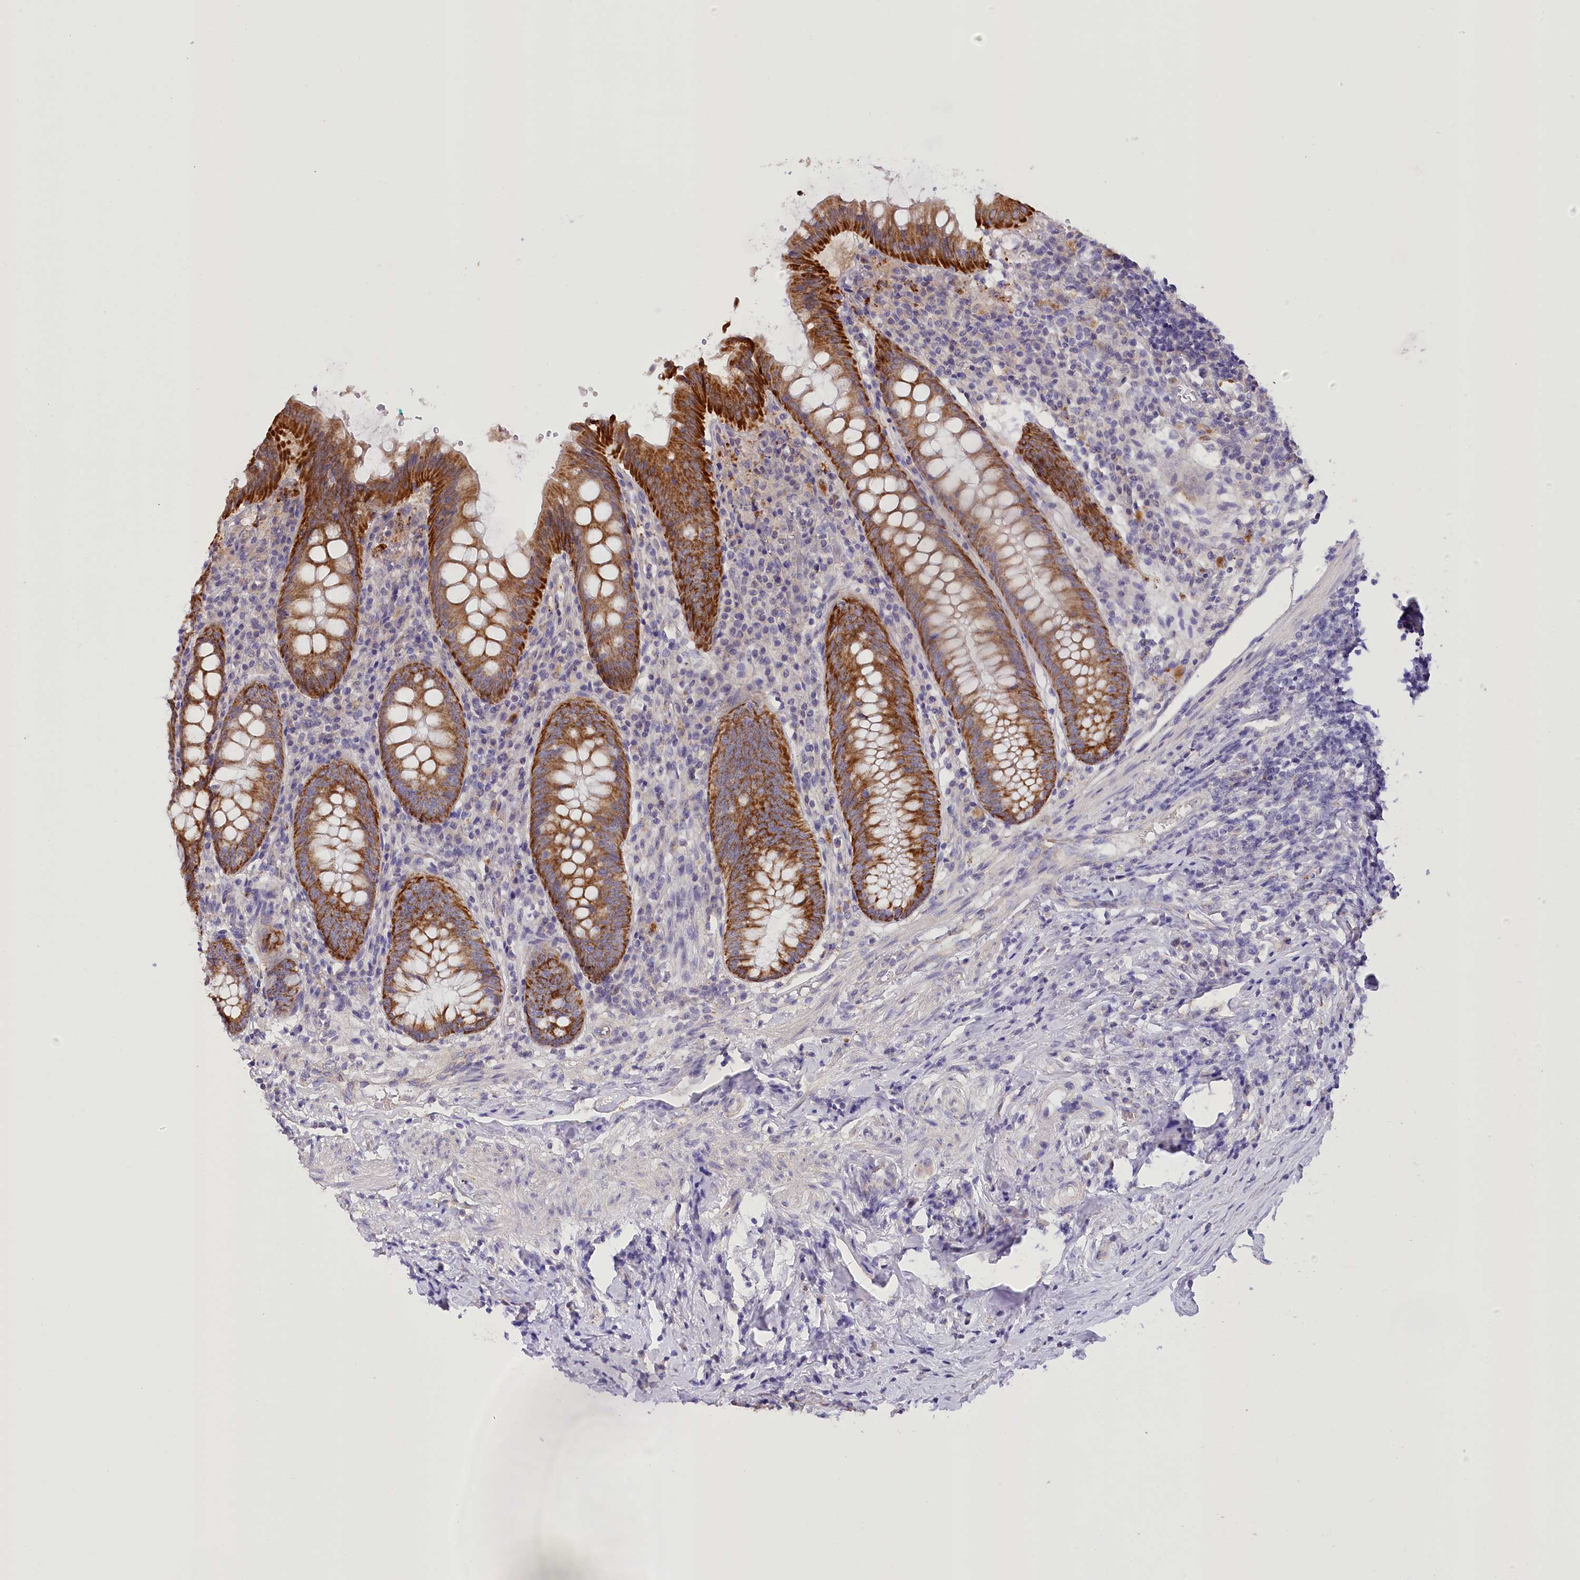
{"staining": {"intensity": "strong", "quantity": ">75%", "location": "cytoplasmic/membranous"}, "tissue": "appendix", "cell_type": "Glandular cells", "image_type": "normal", "snomed": [{"axis": "morphology", "description": "Normal tissue, NOS"}, {"axis": "topography", "description": "Appendix"}], "caption": "Immunohistochemistry (DAB (3,3'-diaminobenzidine)) staining of normal appendix reveals strong cytoplasmic/membranous protein staining in approximately >75% of glandular cells.", "gene": "DCUN1D1", "patient": {"sex": "female", "age": 54}}